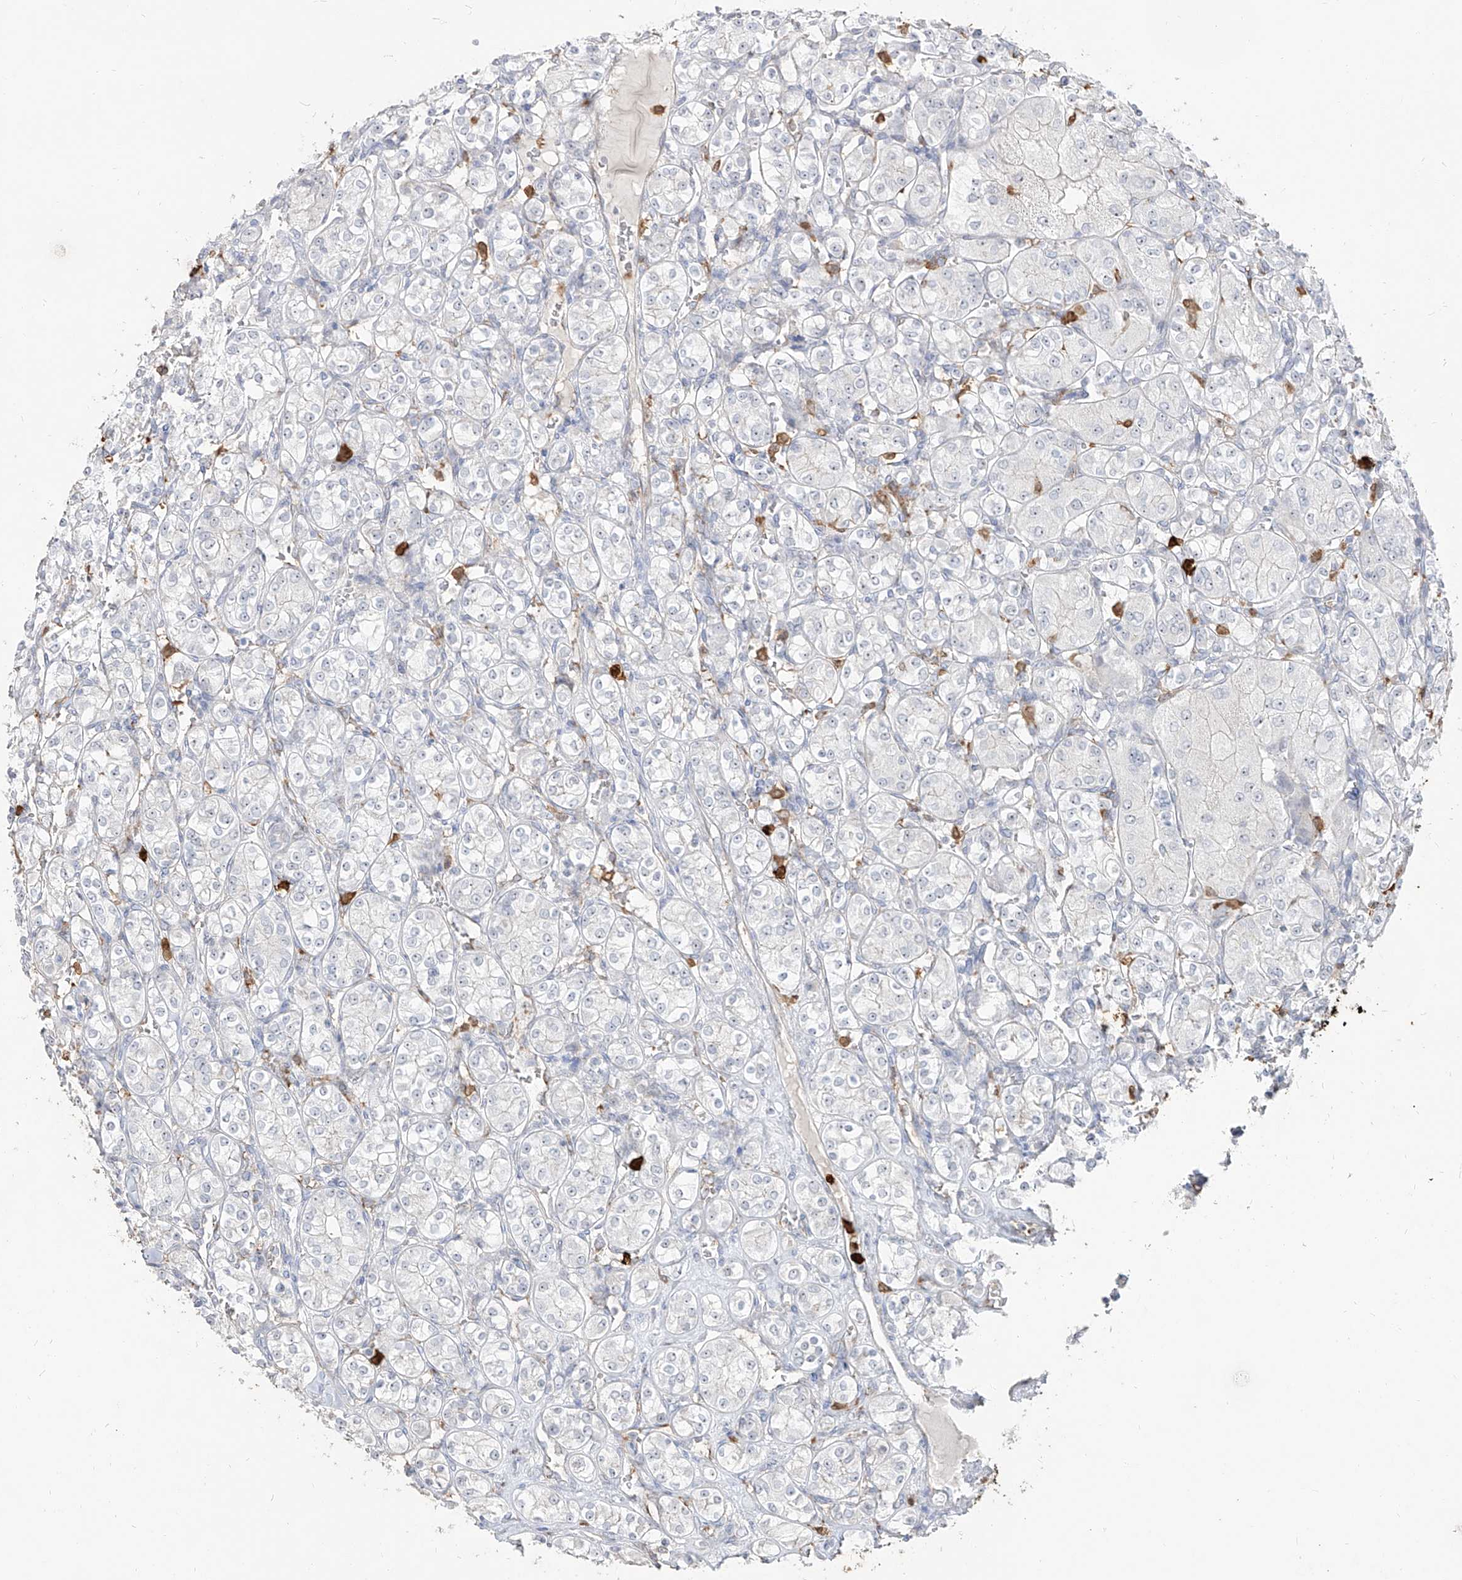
{"staining": {"intensity": "negative", "quantity": "none", "location": "none"}, "tissue": "renal cancer", "cell_type": "Tumor cells", "image_type": "cancer", "snomed": [{"axis": "morphology", "description": "Adenocarcinoma, NOS"}, {"axis": "topography", "description": "Kidney"}], "caption": "Protein analysis of renal cancer (adenocarcinoma) reveals no significant staining in tumor cells.", "gene": "ZNF227", "patient": {"sex": "male", "age": 77}}